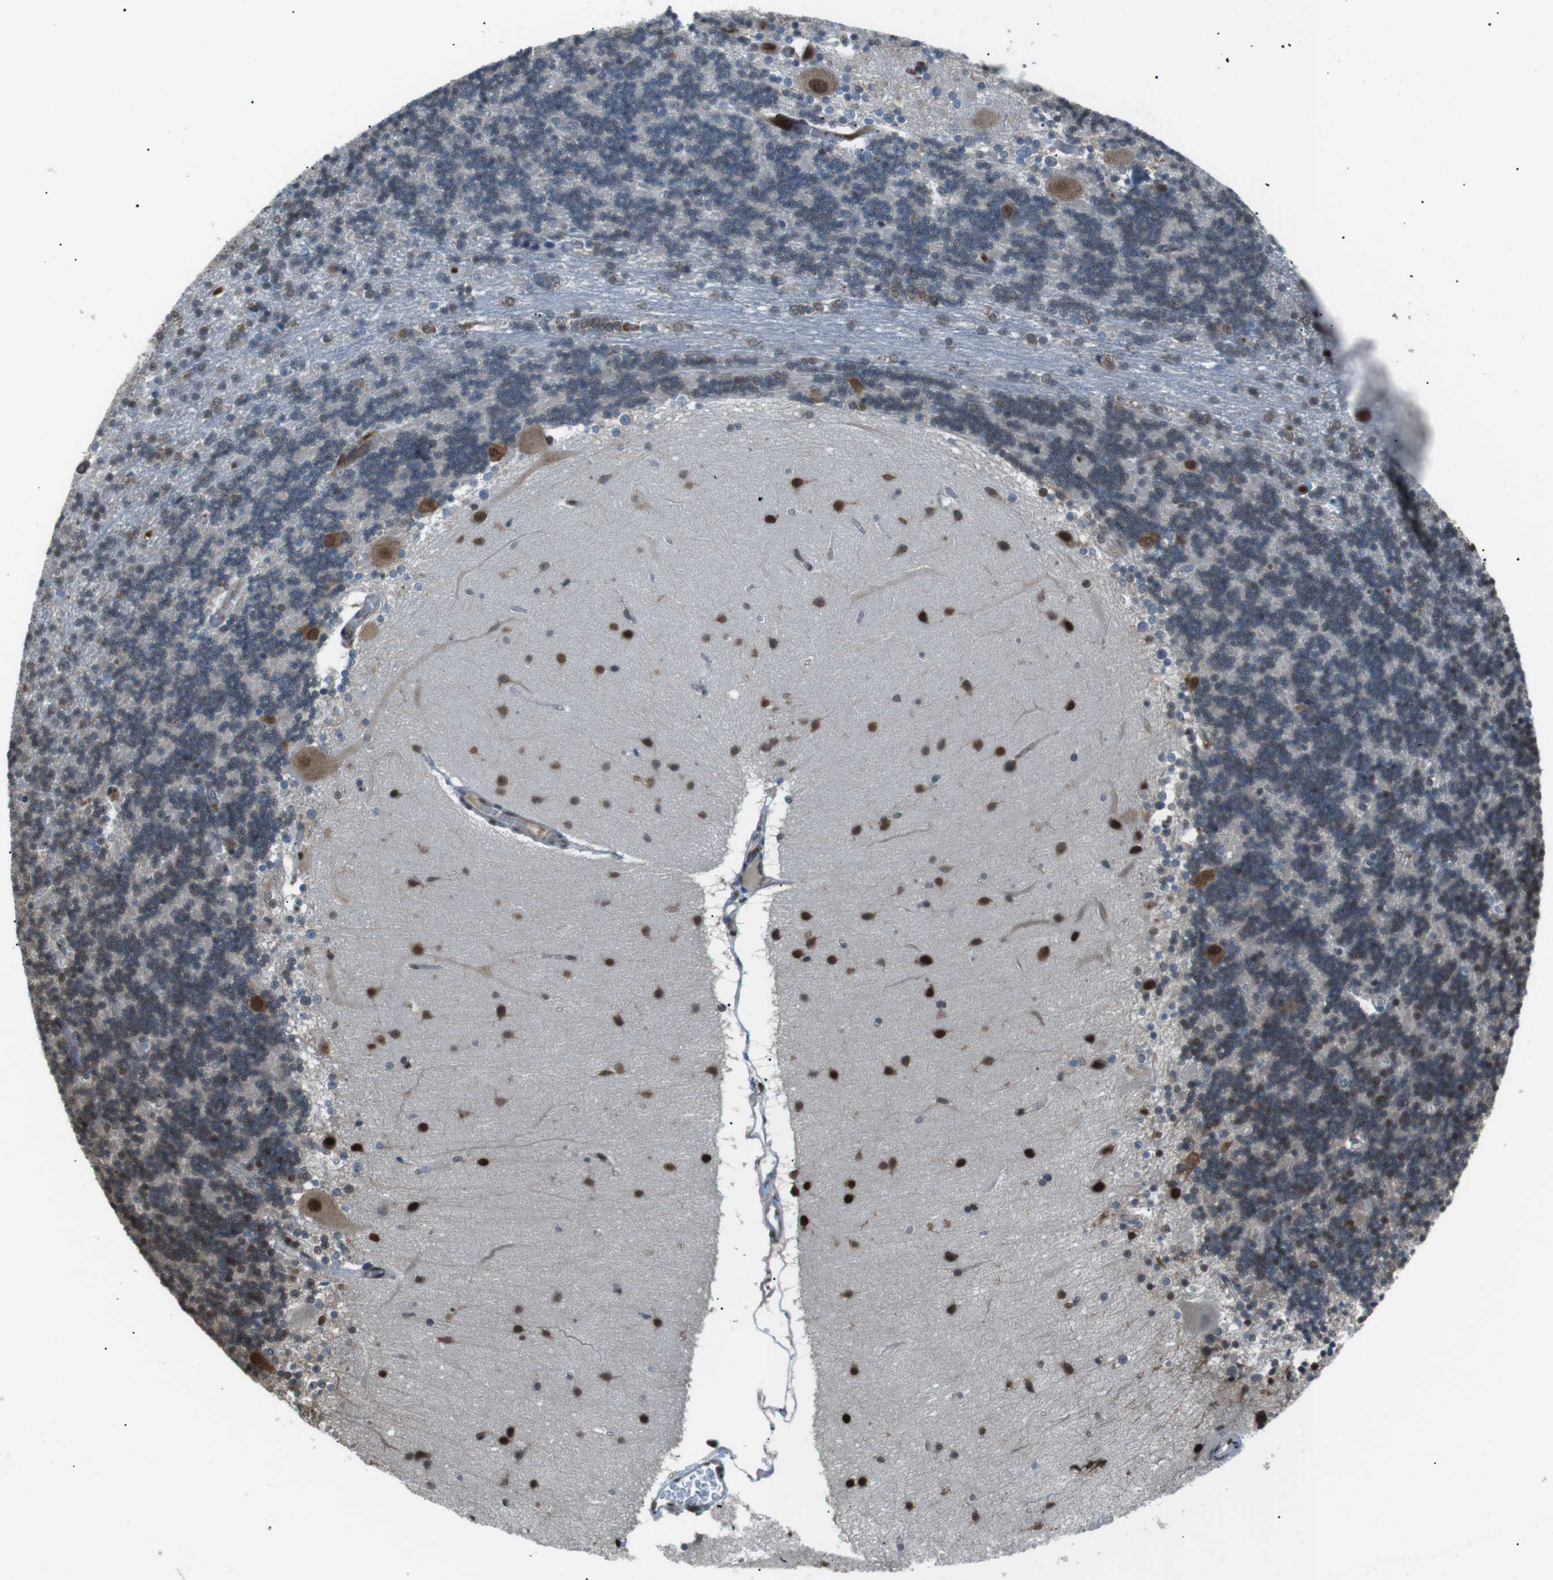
{"staining": {"intensity": "weak", "quantity": "25%-75%", "location": "nuclear"}, "tissue": "cerebellum", "cell_type": "Cells in granular layer", "image_type": "normal", "snomed": [{"axis": "morphology", "description": "Normal tissue, NOS"}, {"axis": "topography", "description": "Cerebellum"}], "caption": "A low amount of weak nuclear expression is identified in approximately 25%-75% of cells in granular layer in normal cerebellum. The staining is performed using DAB (3,3'-diaminobenzidine) brown chromogen to label protein expression. The nuclei are counter-stained blue using hematoxylin.", "gene": "SRPK2", "patient": {"sex": "female", "age": 54}}